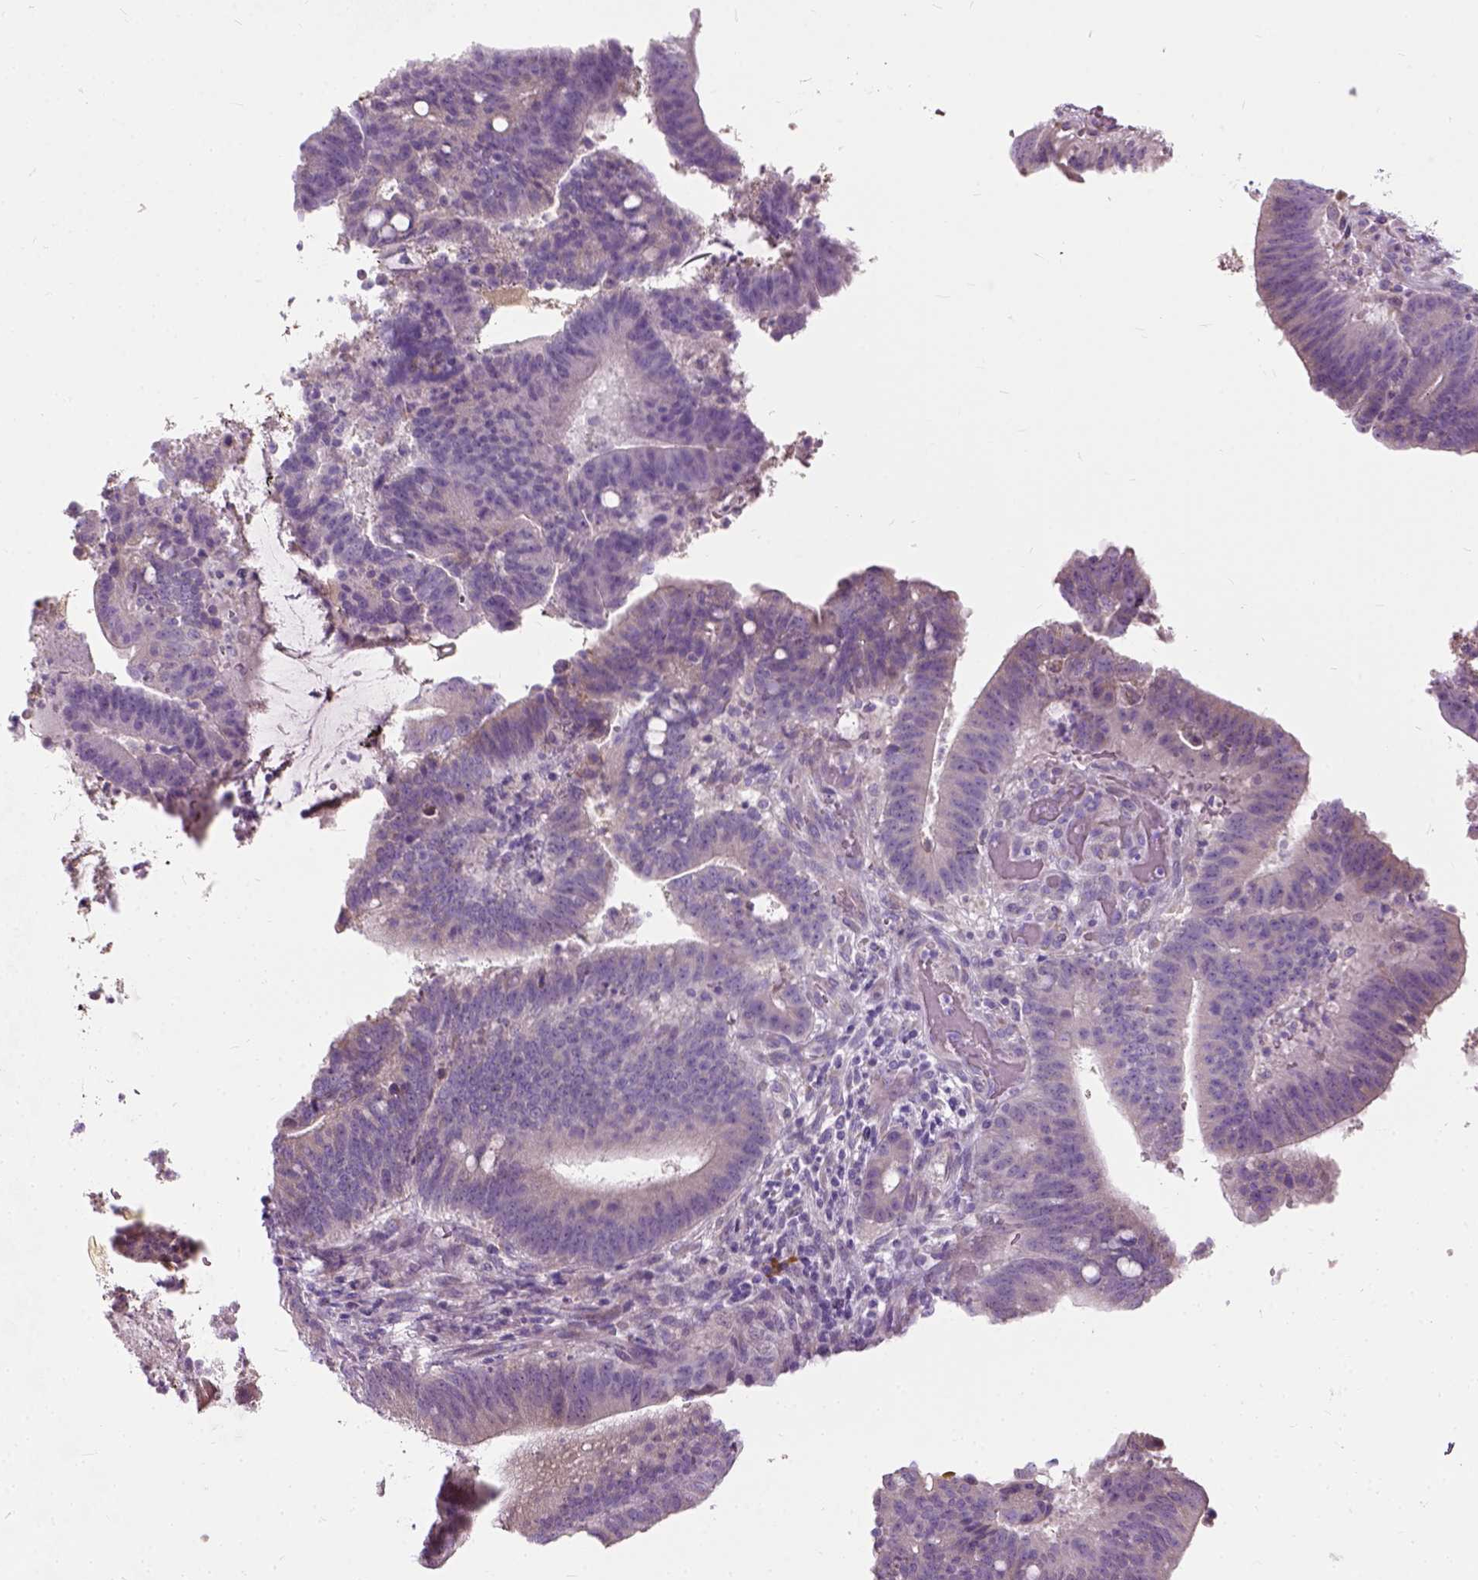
{"staining": {"intensity": "negative", "quantity": "none", "location": "none"}, "tissue": "colorectal cancer", "cell_type": "Tumor cells", "image_type": "cancer", "snomed": [{"axis": "morphology", "description": "Adenocarcinoma, NOS"}, {"axis": "topography", "description": "Colon"}], "caption": "A high-resolution micrograph shows immunohistochemistry (IHC) staining of colorectal cancer (adenocarcinoma), which reveals no significant staining in tumor cells.", "gene": "TRIM72", "patient": {"sex": "female", "age": 43}}